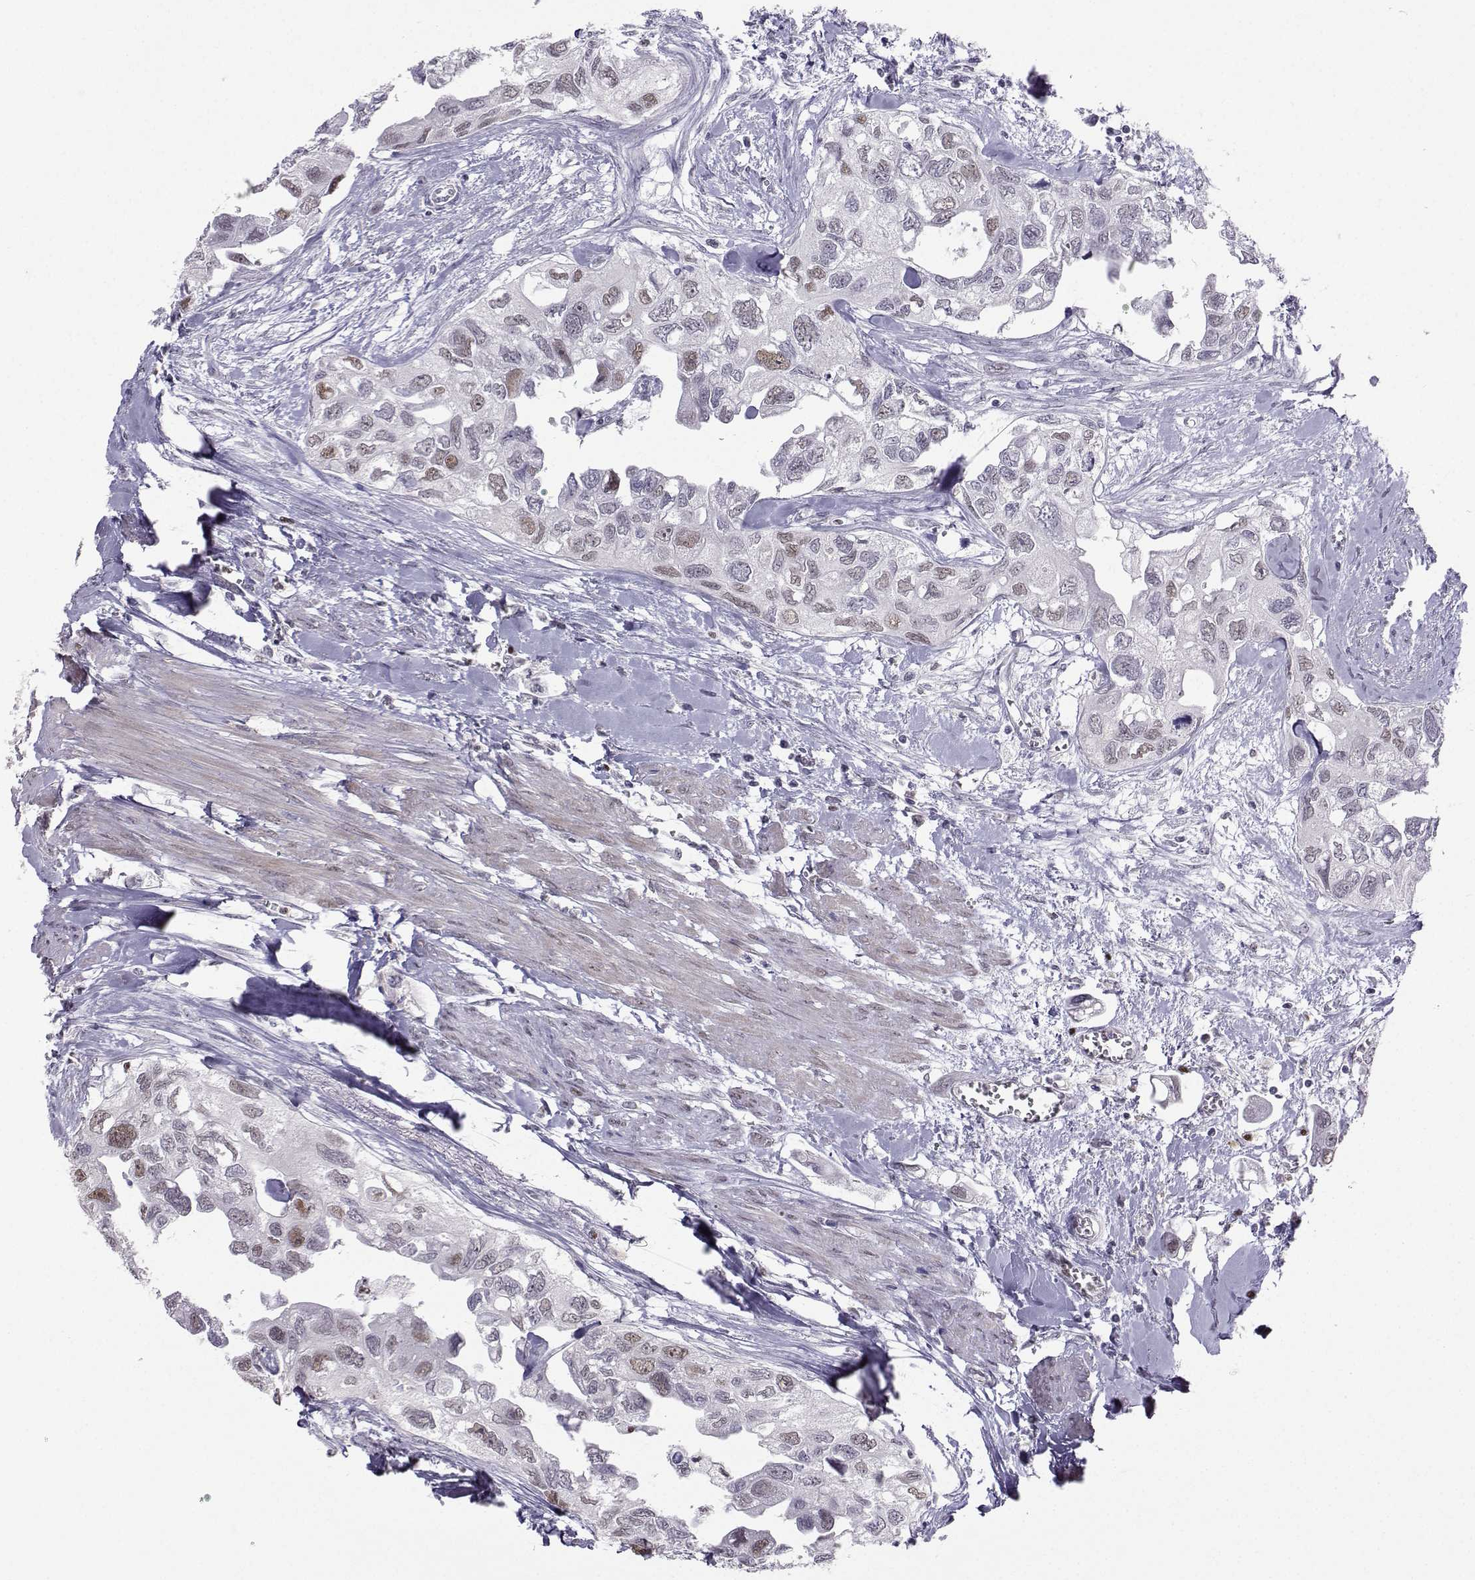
{"staining": {"intensity": "weak", "quantity": "<25%", "location": "nuclear"}, "tissue": "urothelial cancer", "cell_type": "Tumor cells", "image_type": "cancer", "snomed": [{"axis": "morphology", "description": "Urothelial carcinoma, High grade"}, {"axis": "topography", "description": "Urinary bladder"}], "caption": "Urothelial carcinoma (high-grade) was stained to show a protein in brown. There is no significant positivity in tumor cells.", "gene": "TEDC2", "patient": {"sex": "male", "age": 59}}